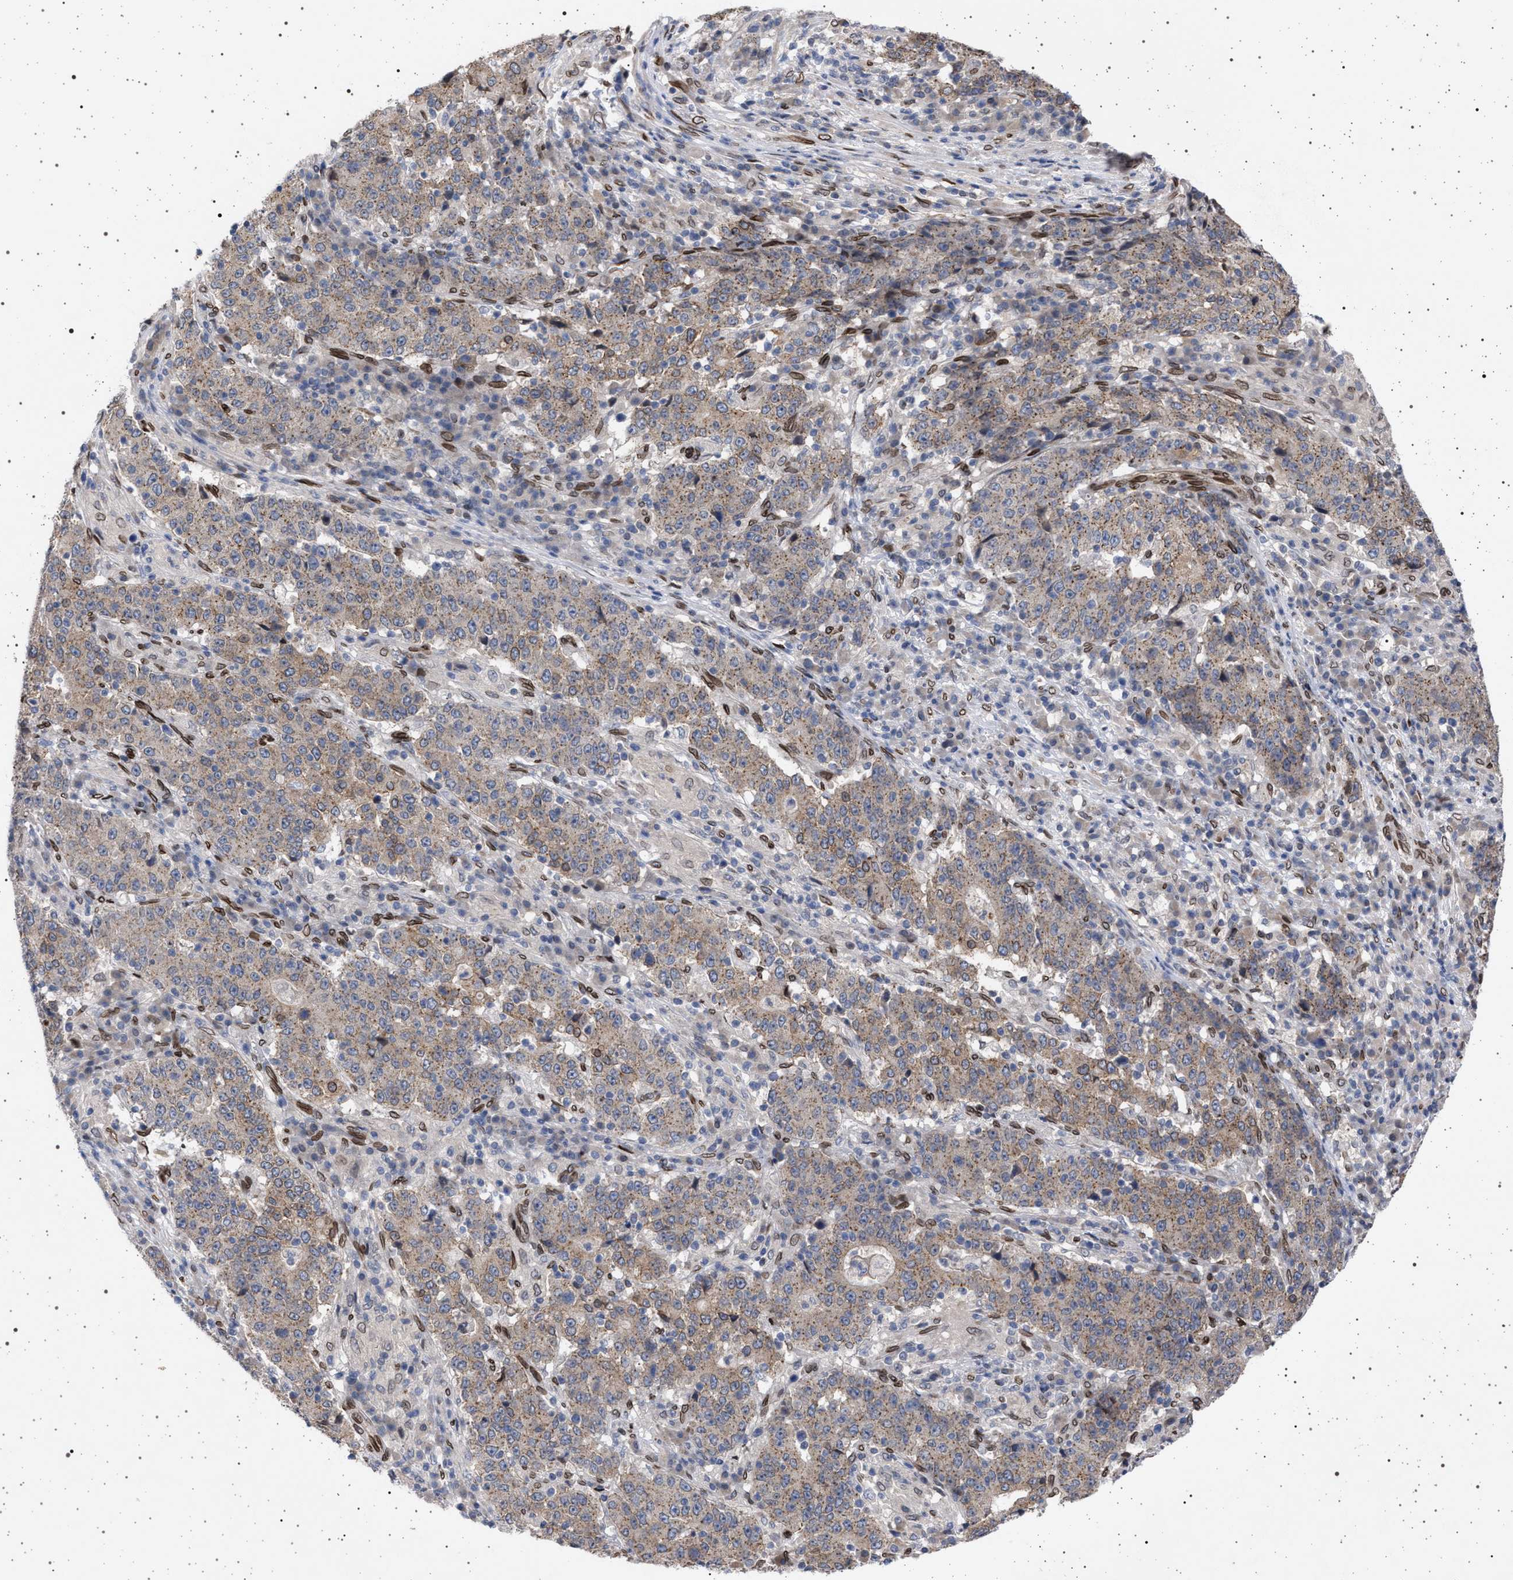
{"staining": {"intensity": "weak", "quantity": ">75%", "location": "cytoplasmic/membranous"}, "tissue": "stomach cancer", "cell_type": "Tumor cells", "image_type": "cancer", "snomed": [{"axis": "morphology", "description": "Adenocarcinoma, NOS"}, {"axis": "topography", "description": "Stomach"}], "caption": "An immunohistochemistry image of neoplastic tissue is shown. Protein staining in brown labels weak cytoplasmic/membranous positivity in stomach cancer (adenocarcinoma) within tumor cells. The staining was performed using DAB, with brown indicating positive protein expression. Nuclei are stained blue with hematoxylin.", "gene": "ING2", "patient": {"sex": "male", "age": 59}}